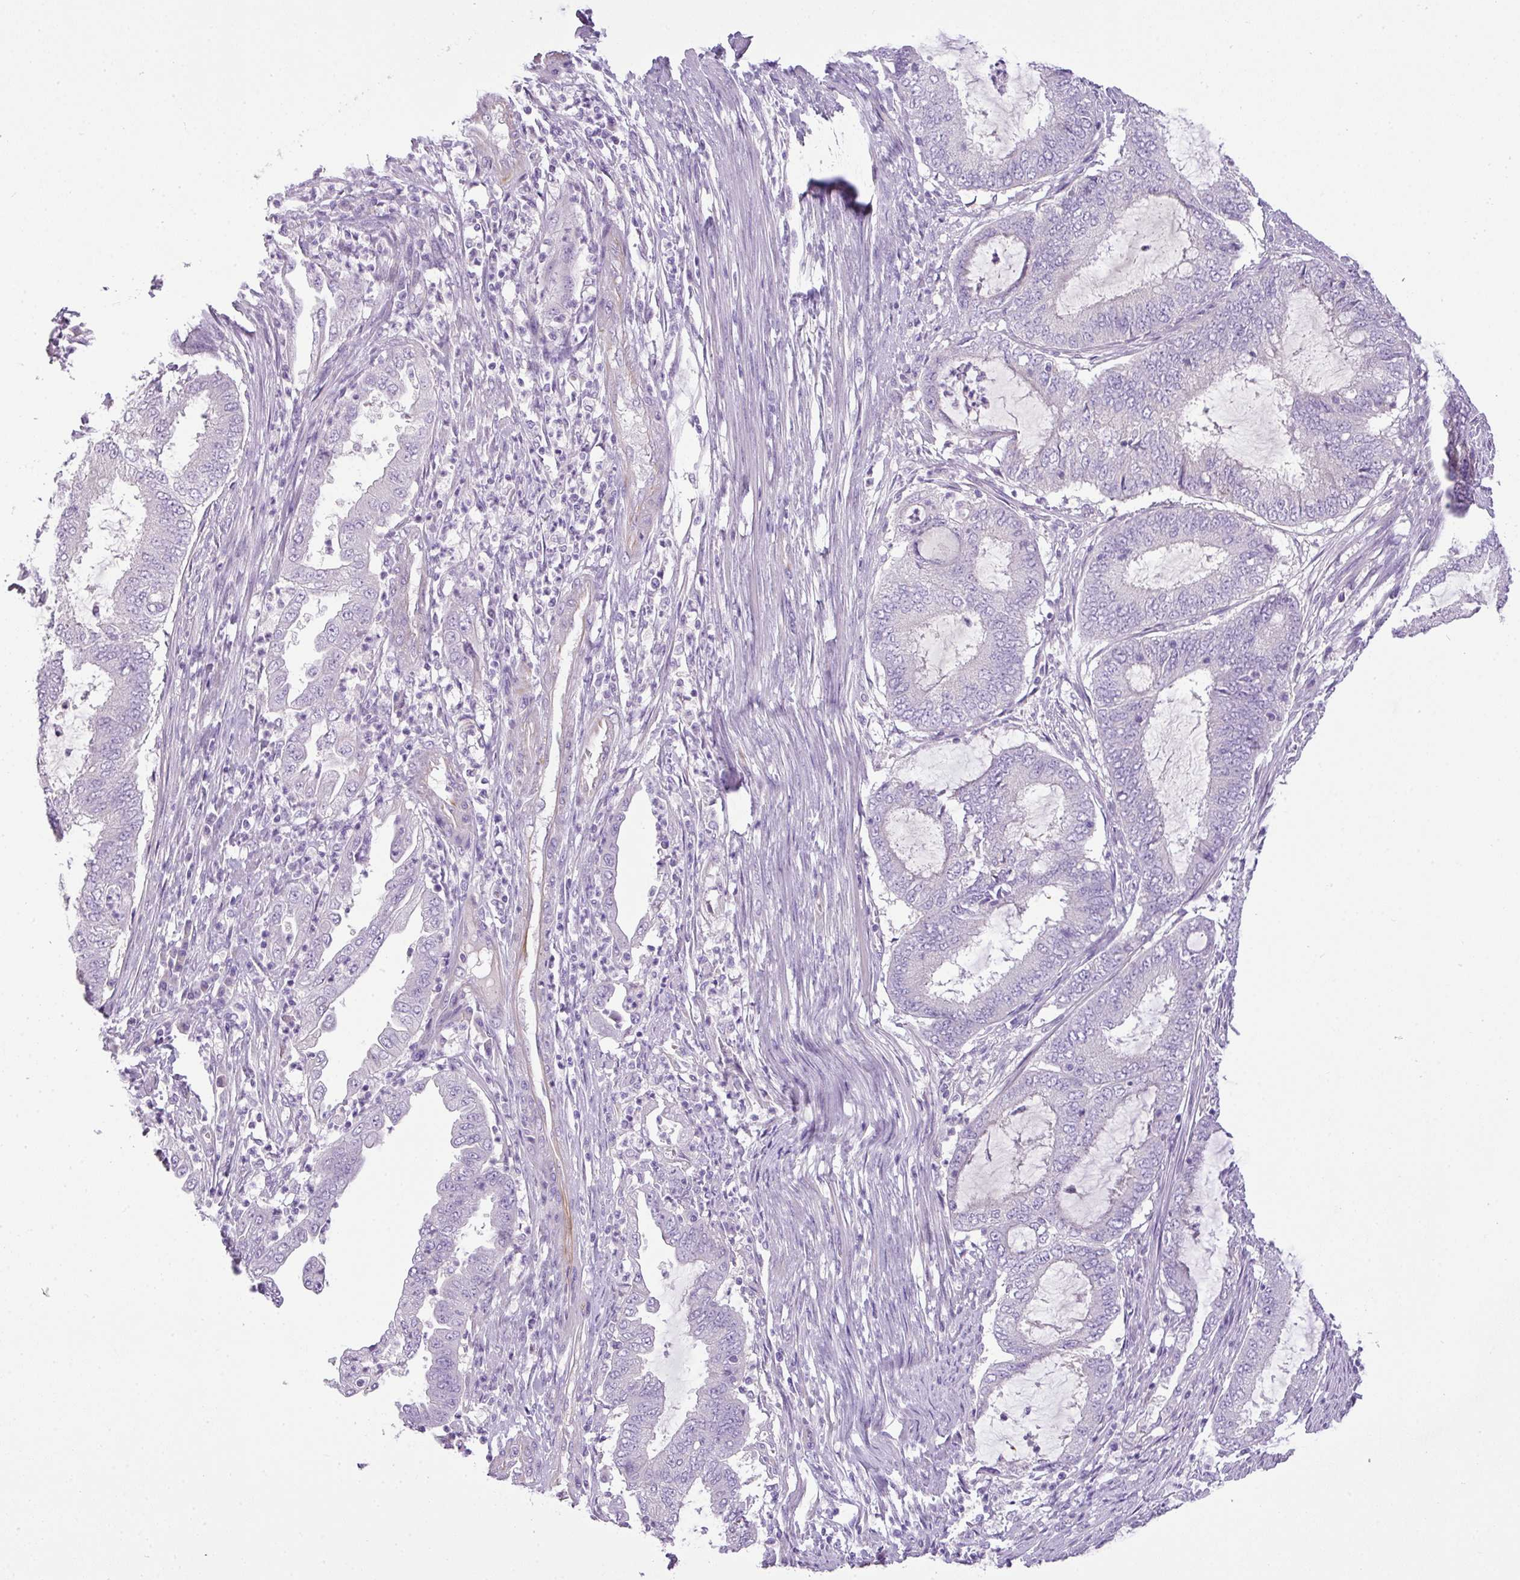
{"staining": {"intensity": "negative", "quantity": "none", "location": "none"}, "tissue": "endometrial cancer", "cell_type": "Tumor cells", "image_type": "cancer", "snomed": [{"axis": "morphology", "description": "Adenocarcinoma, NOS"}, {"axis": "topography", "description": "Endometrium"}], "caption": "Tumor cells are negative for brown protein staining in endometrial adenocarcinoma.", "gene": "ENSG00000273748", "patient": {"sex": "female", "age": 51}}